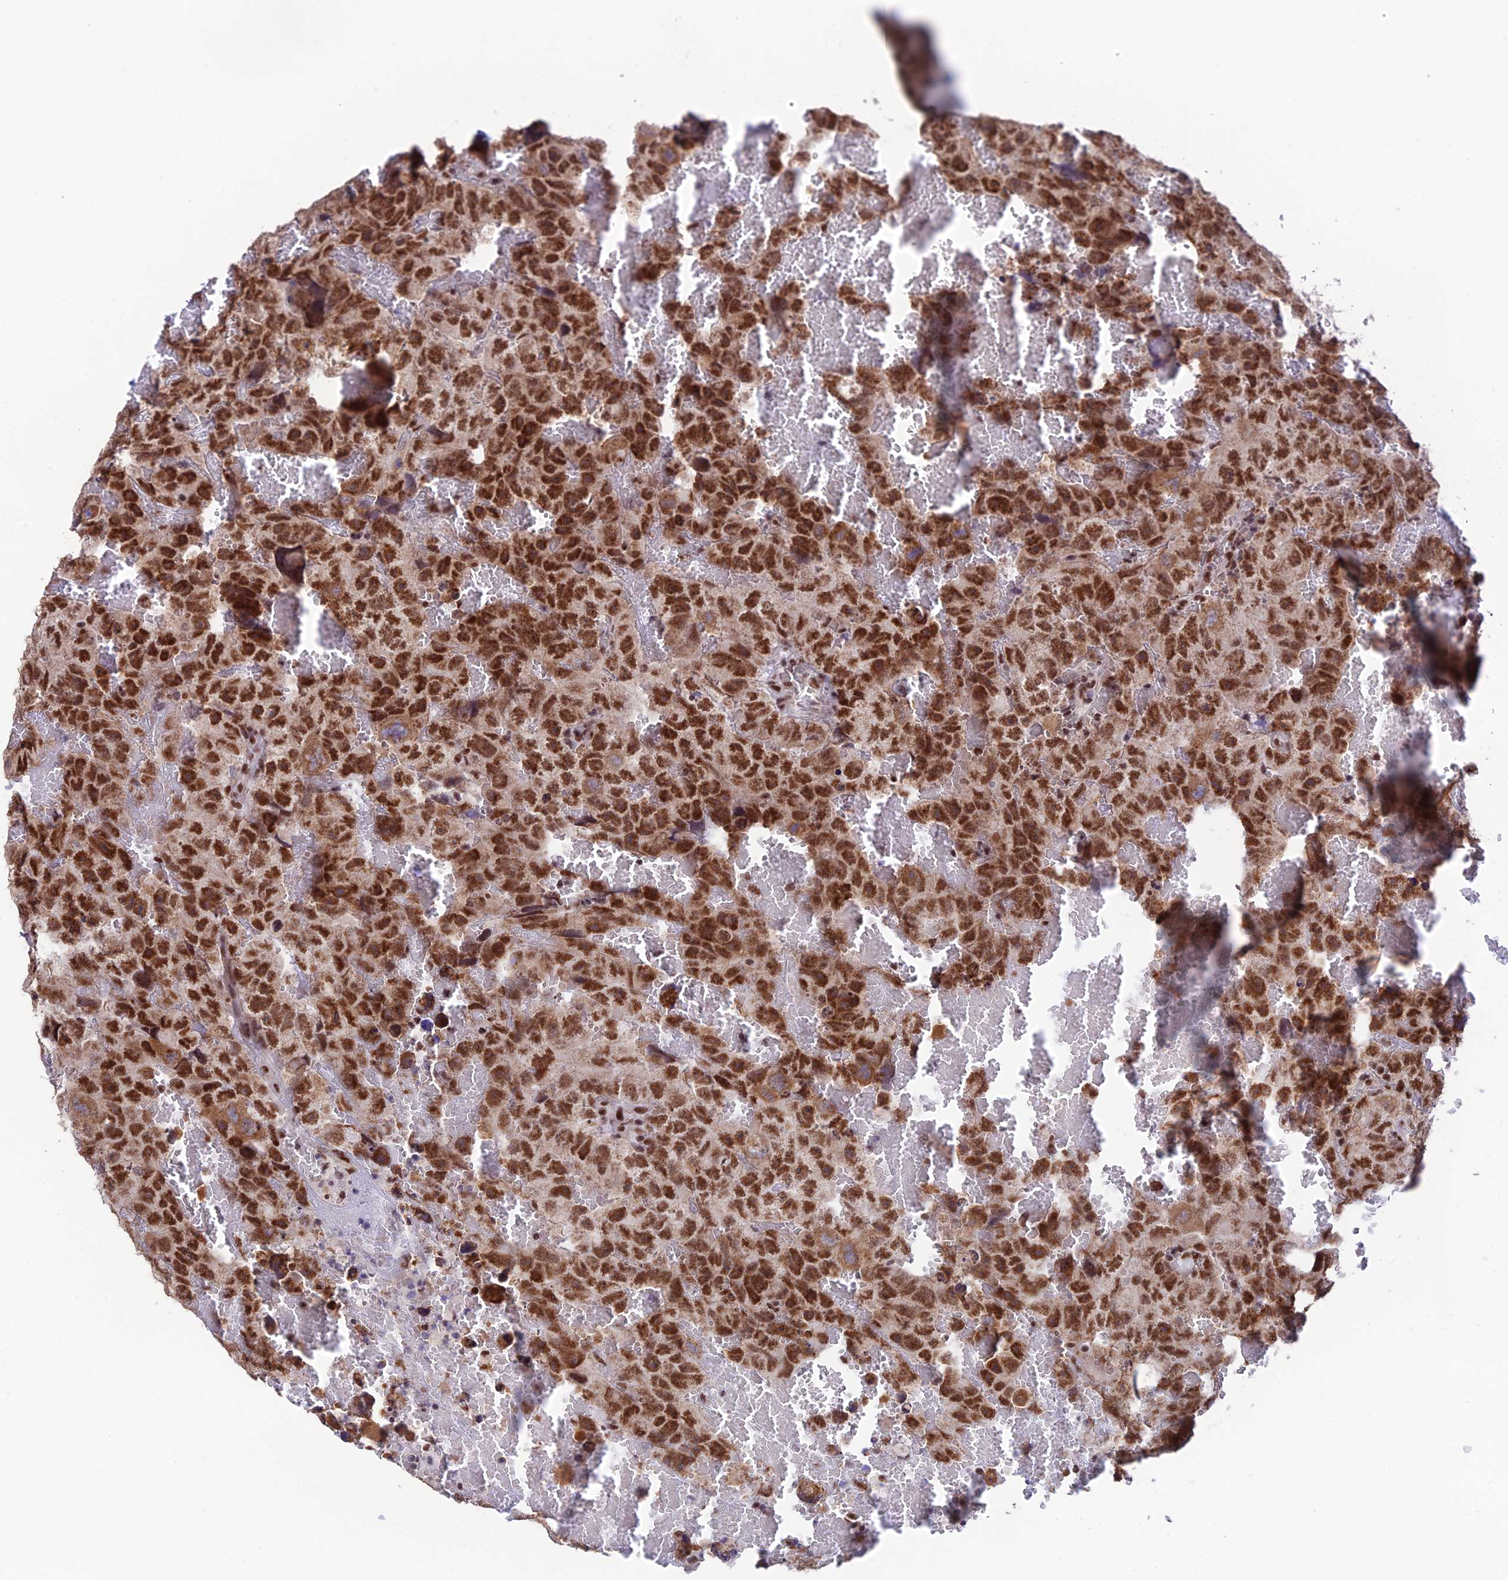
{"staining": {"intensity": "moderate", "quantity": ">75%", "location": "cytoplasmic/membranous,nuclear"}, "tissue": "testis cancer", "cell_type": "Tumor cells", "image_type": "cancer", "snomed": [{"axis": "morphology", "description": "Carcinoma, Embryonal, NOS"}, {"axis": "topography", "description": "Testis"}], "caption": "An immunohistochemistry histopathology image of tumor tissue is shown. Protein staining in brown labels moderate cytoplasmic/membranous and nuclear positivity in testis embryonal carcinoma within tumor cells. Using DAB (3,3'-diaminobenzidine) (brown) and hematoxylin (blue) stains, captured at high magnification using brightfield microscopy.", "gene": "THOC7", "patient": {"sex": "male", "age": 45}}